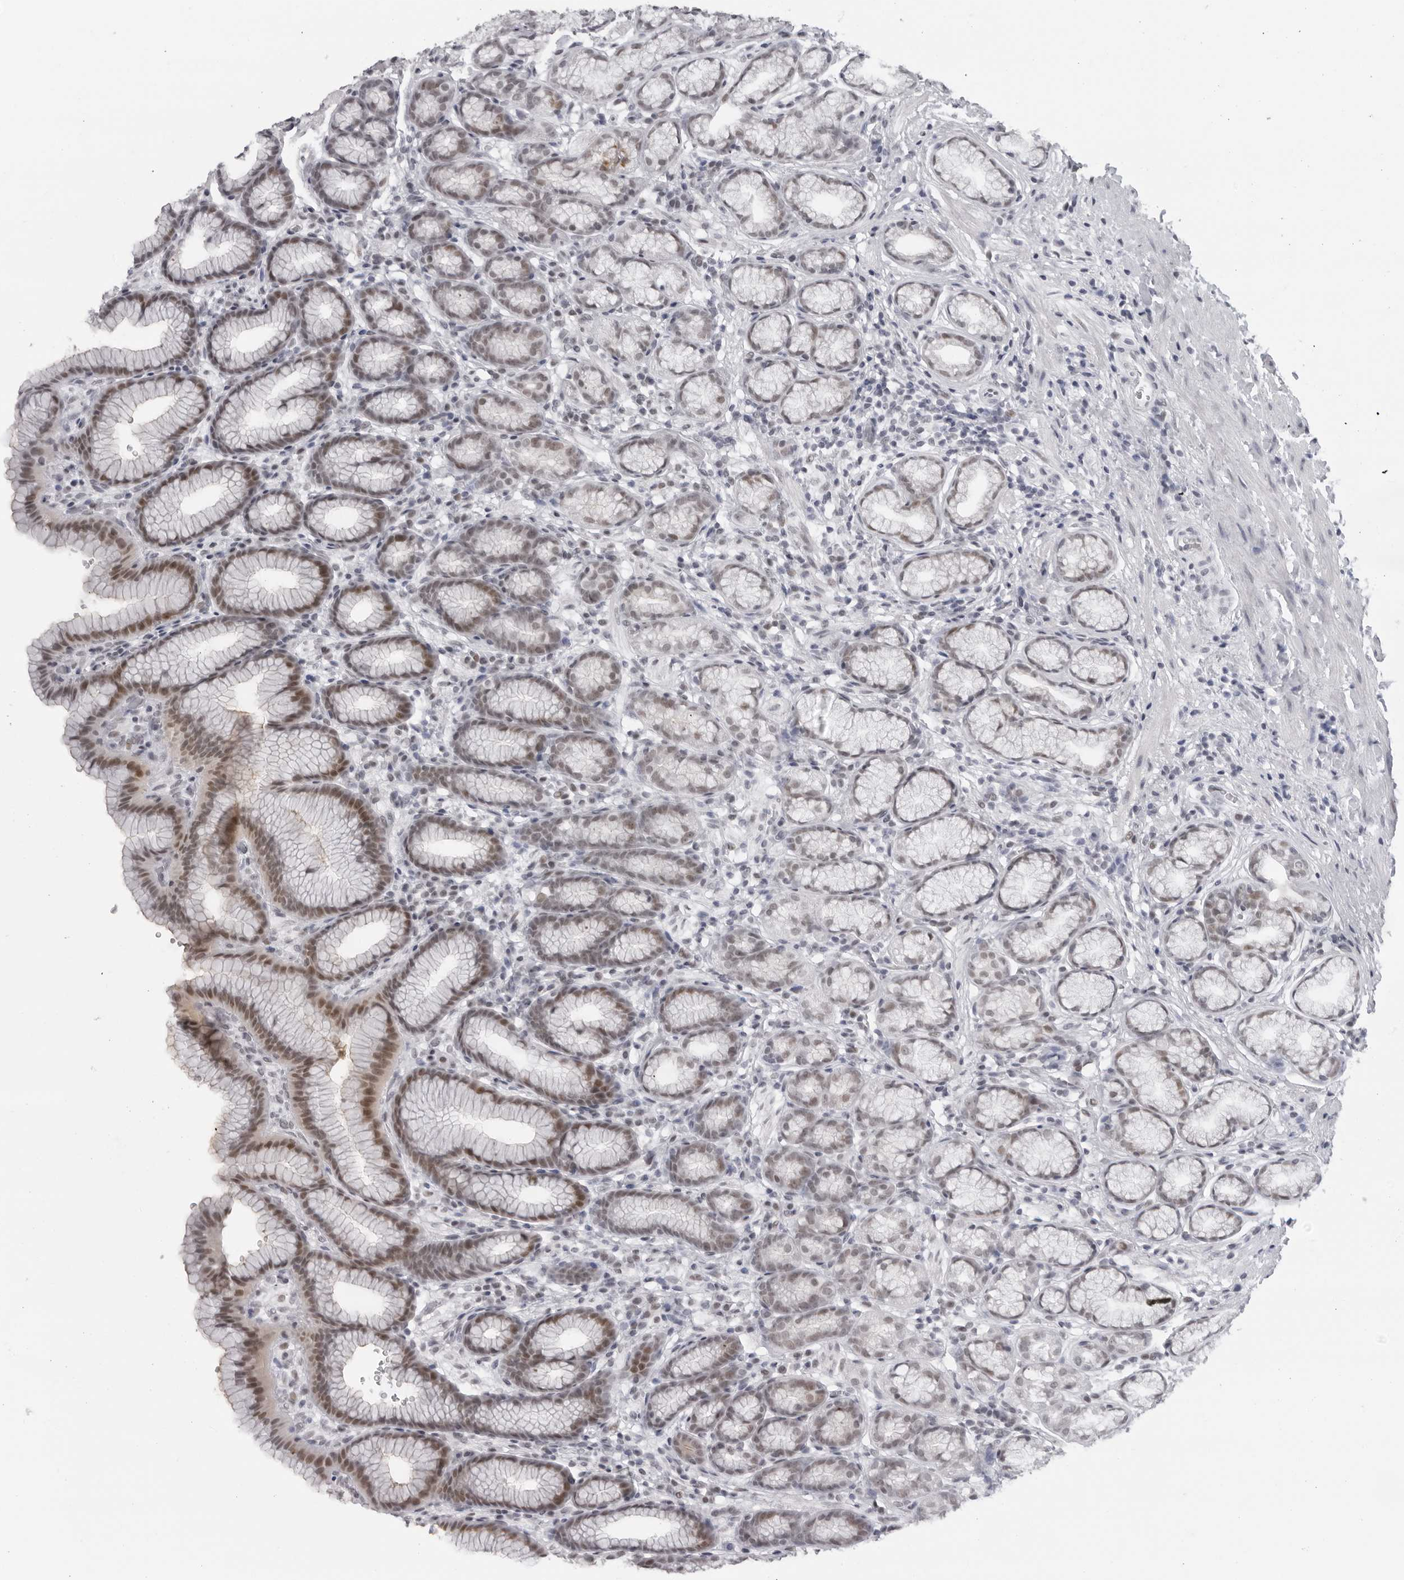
{"staining": {"intensity": "moderate", "quantity": "25%-75%", "location": "nuclear"}, "tissue": "stomach", "cell_type": "Glandular cells", "image_type": "normal", "snomed": [{"axis": "morphology", "description": "Normal tissue, NOS"}, {"axis": "topography", "description": "Stomach"}], "caption": "Glandular cells reveal medium levels of moderate nuclear expression in approximately 25%-75% of cells in unremarkable stomach.", "gene": "ESPN", "patient": {"sex": "male", "age": 42}}